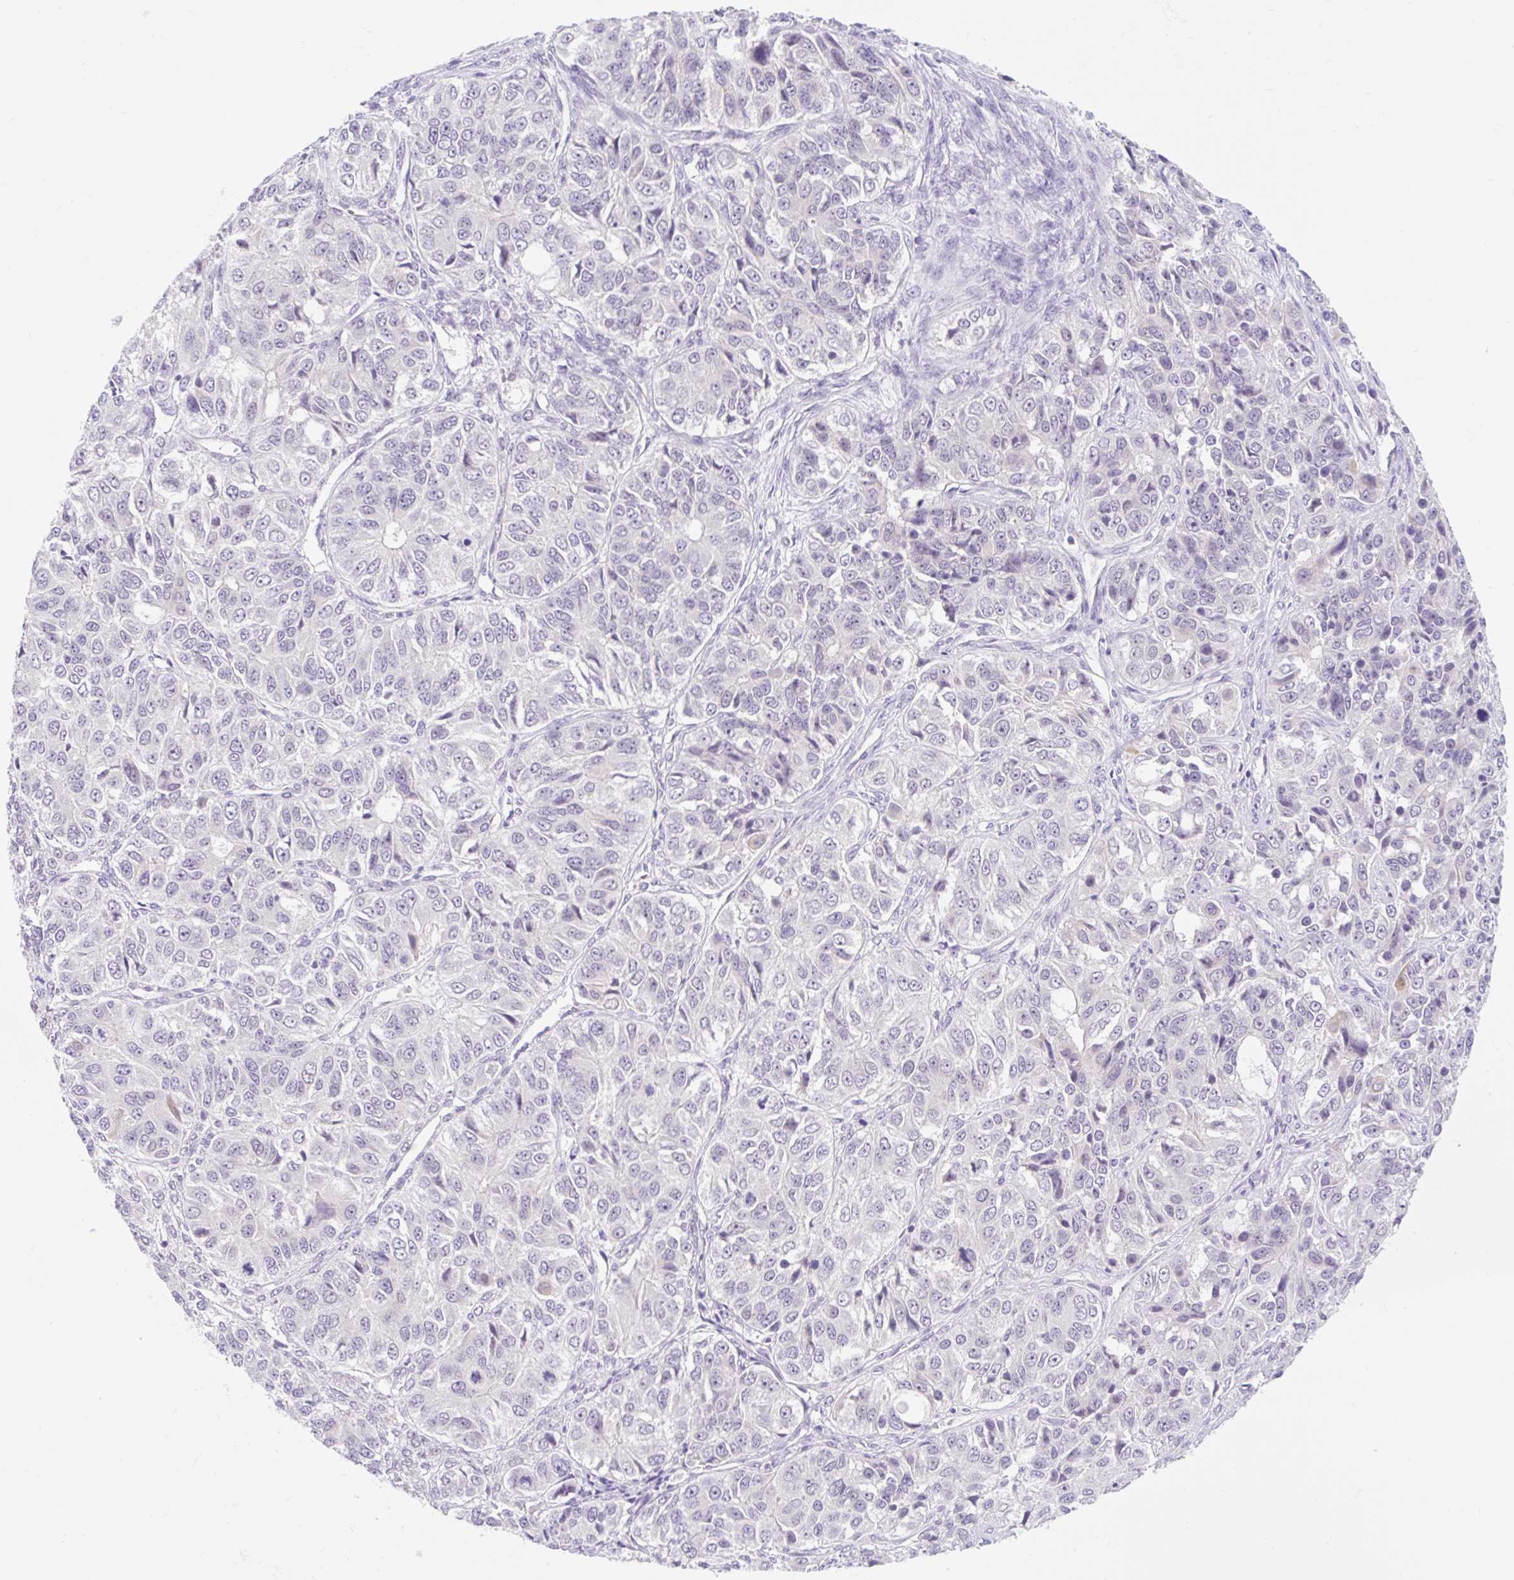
{"staining": {"intensity": "moderate", "quantity": "<25%", "location": "cytoplasmic/membranous"}, "tissue": "ovarian cancer", "cell_type": "Tumor cells", "image_type": "cancer", "snomed": [{"axis": "morphology", "description": "Carcinoma, endometroid"}, {"axis": "topography", "description": "Ovary"}], "caption": "Immunohistochemistry histopathology image of neoplastic tissue: ovarian cancer (endometroid carcinoma) stained using immunohistochemistry displays low levels of moderate protein expression localized specifically in the cytoplasmic/membranous of tumor cells, appearing as a cytoplasmic/membranous brown color.", "gene": "ITPK1", "patient": {"sex": "female", "age": 51}}